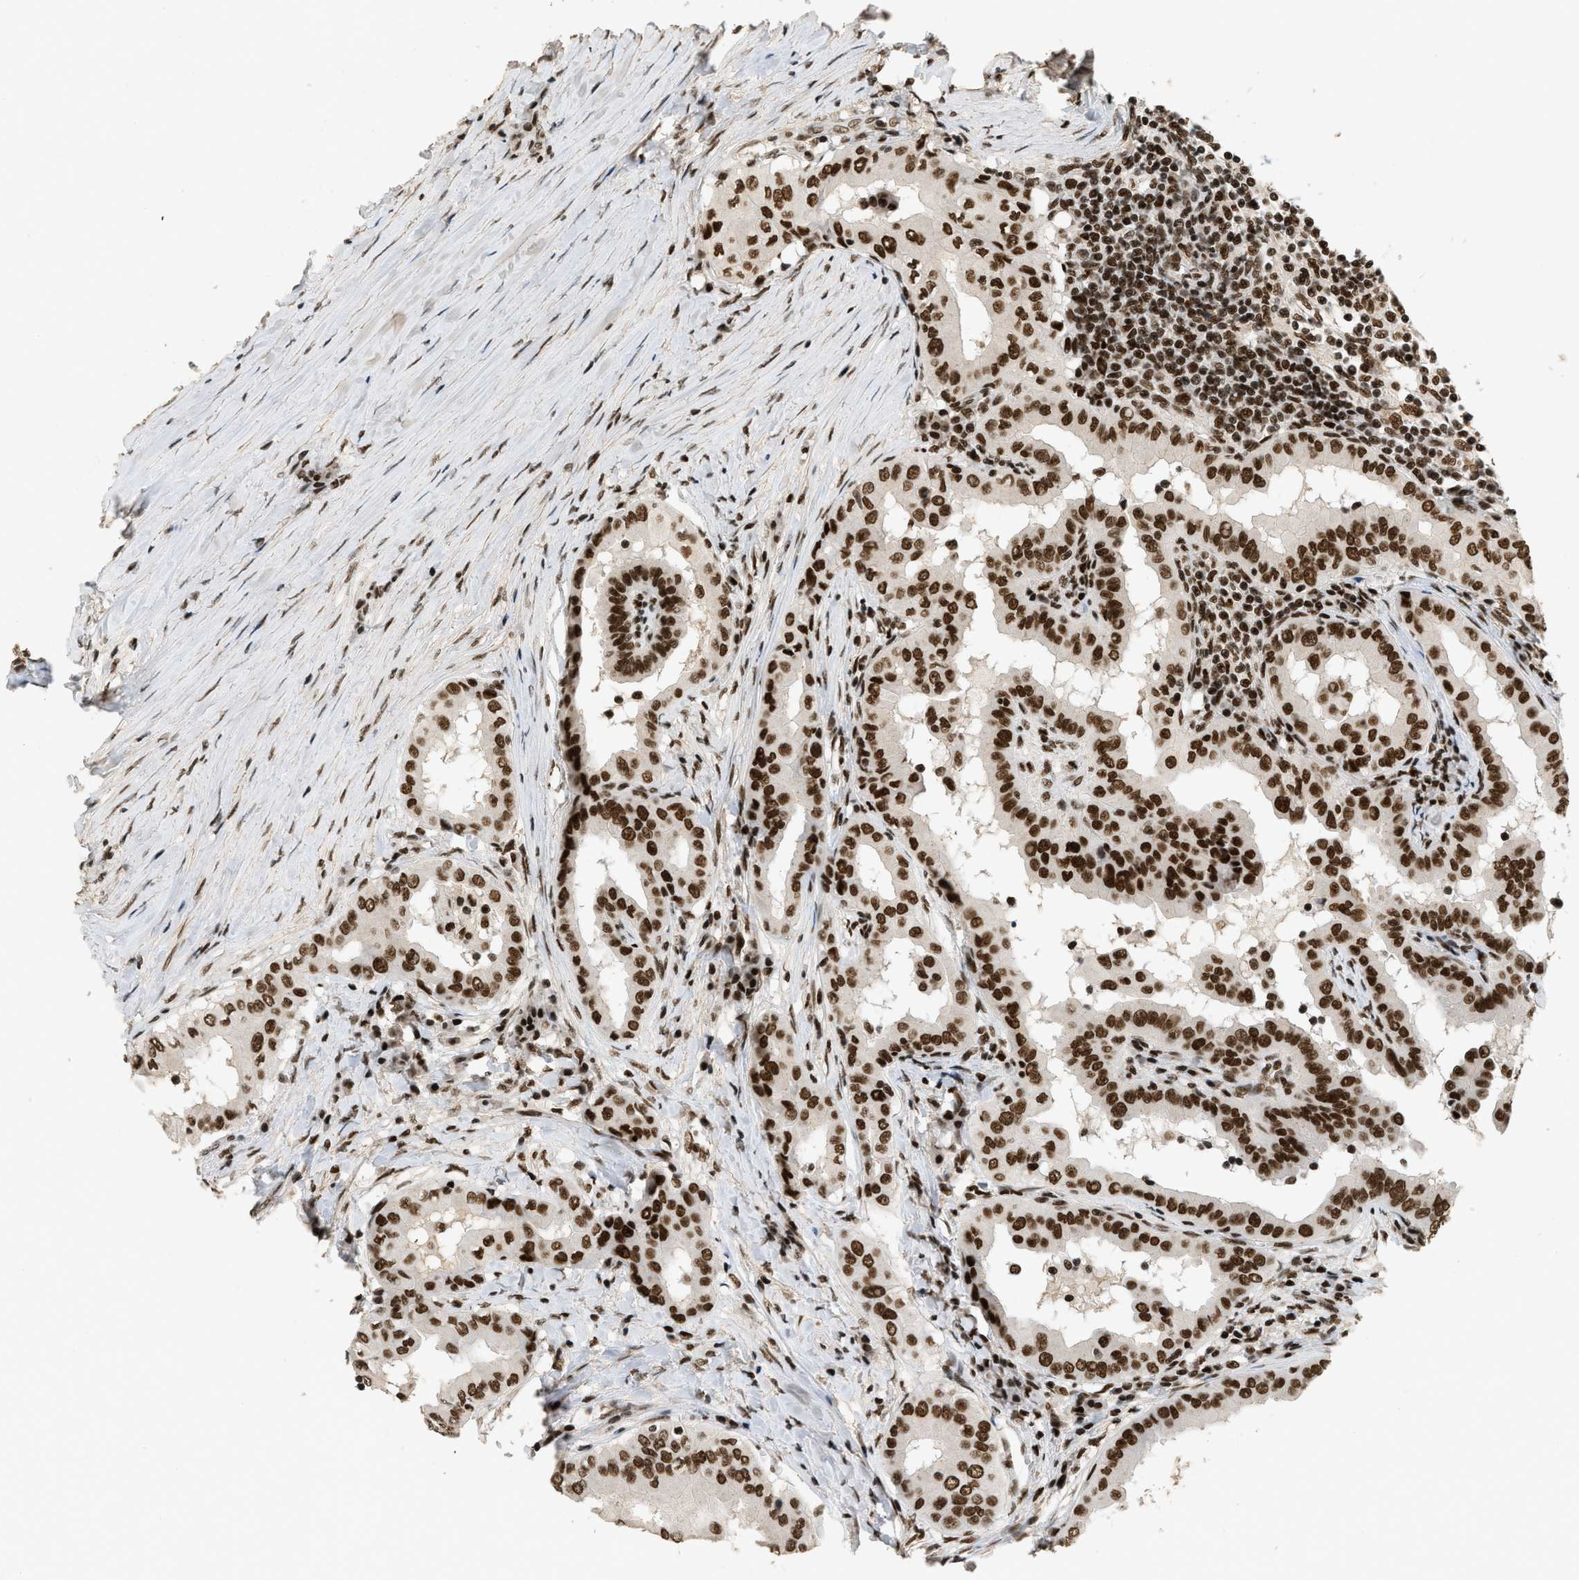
{"staining": {"intensity": "strong", "quantity": ">75%", "location": "nuclear"}, "tissue": "thyroid cancer", "cell_type": "Tumor cells", "image_type": "cancer", "snomed": [{"axis": "morphology", "description": "Papillary adenocarcinoma, NOS"}, {"axis": "topography", "description": "Thyroid gland"}], "caption": "Protein expression analysis of thyroid cancer (papillary adenocarcinoma) shows strong nuclear positivity in approximately >75% of tumor cells.", "gene": "SMARCB1", "patient": {"sex": "male", "age": 33}}